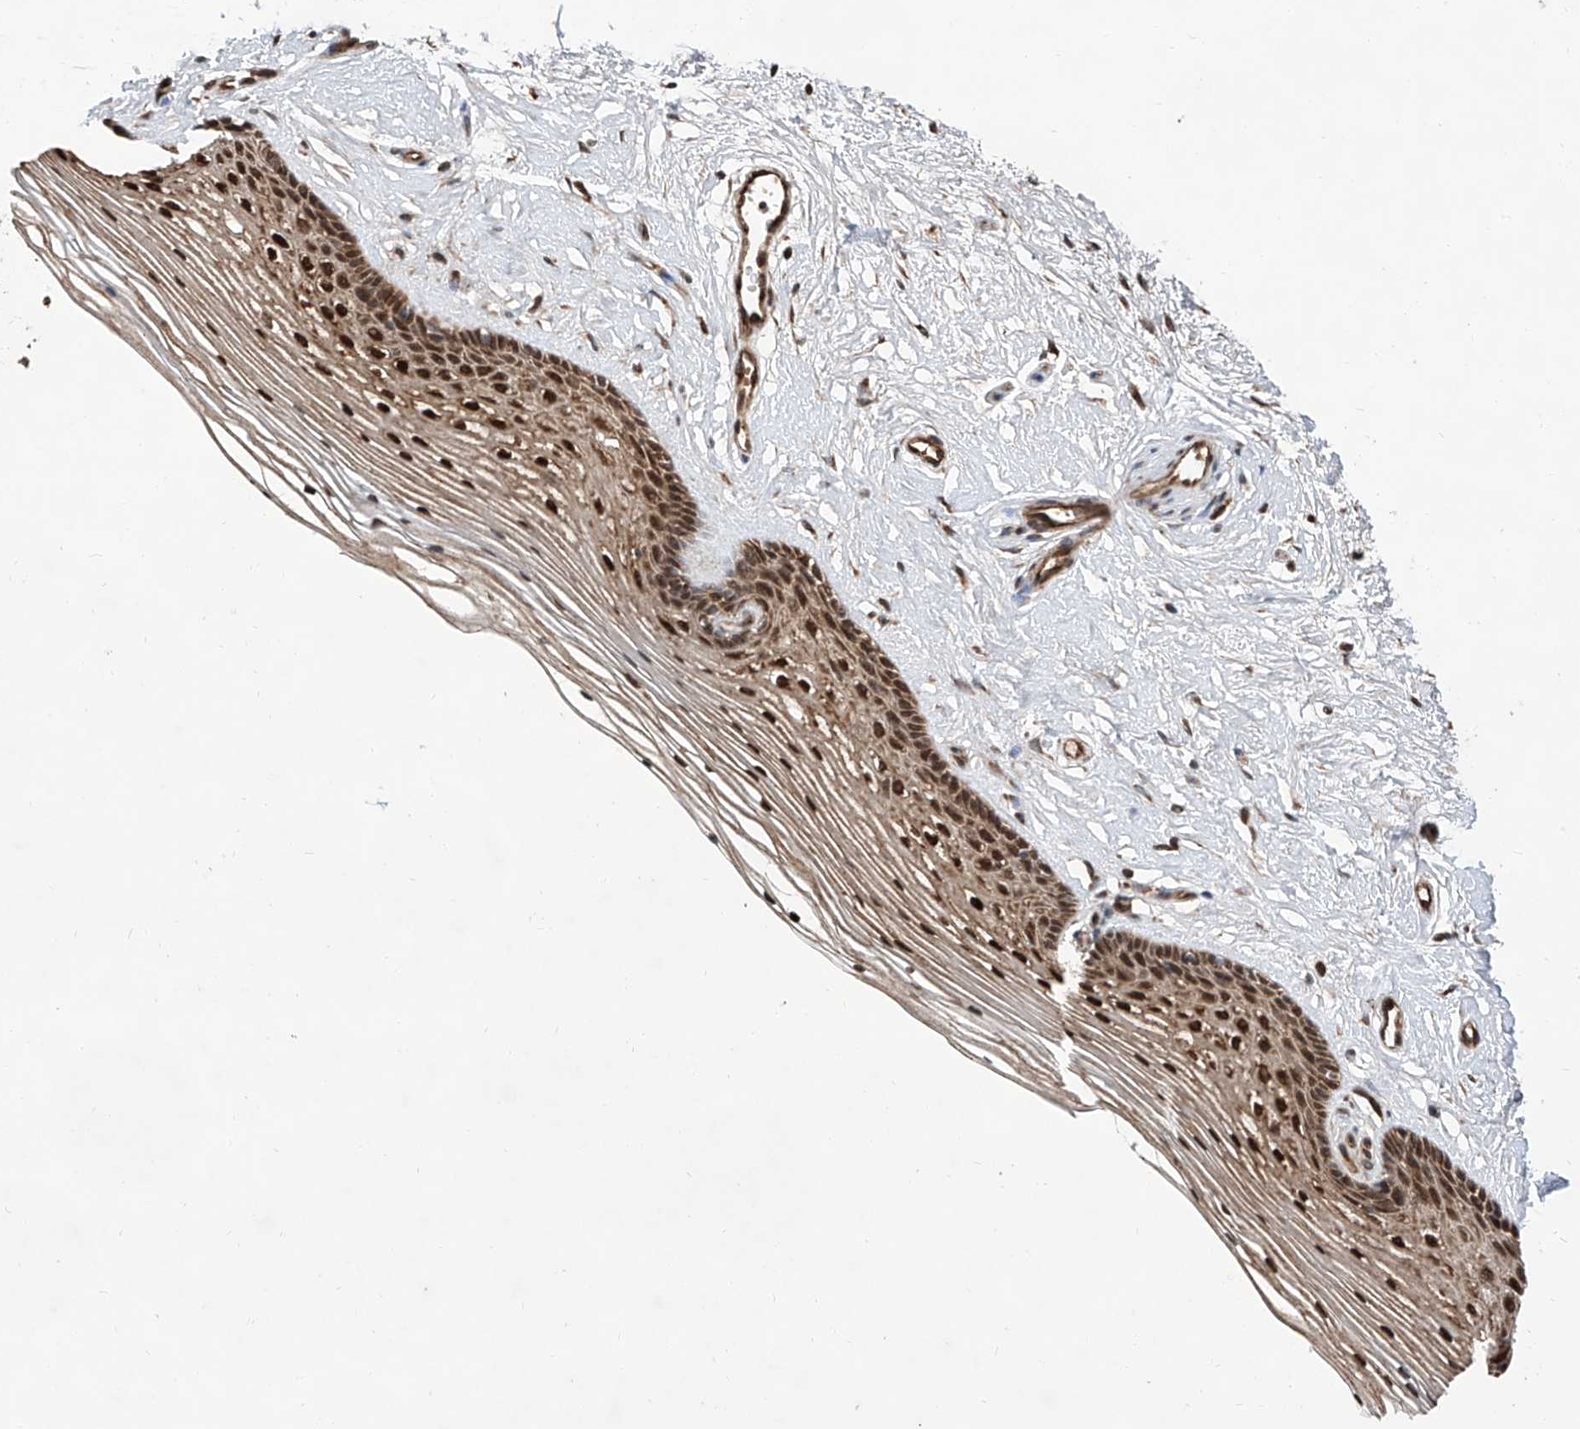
{"staining": {"intensity": "strong", "quantity": "25%-75%", "location": "cytoplasmic/membranous,nuclear"}, "tissue": "vagina", "cell_type": "Squamous epithelial cells", "image_type": "normal", "snomed": [{"axis": "morphology", "description": "Normal tissue, NOS"}, {"axis": "topography", "description": "Vagina"}], "caption": "Squamous epithelial cells exhibit strong cytoplasmic/membranous,nuclear staining in approximately 25%-75% of cells in unremarkable vagina.", "gene": "FARP2", "patient": {"sex": "female", "age": 46}}